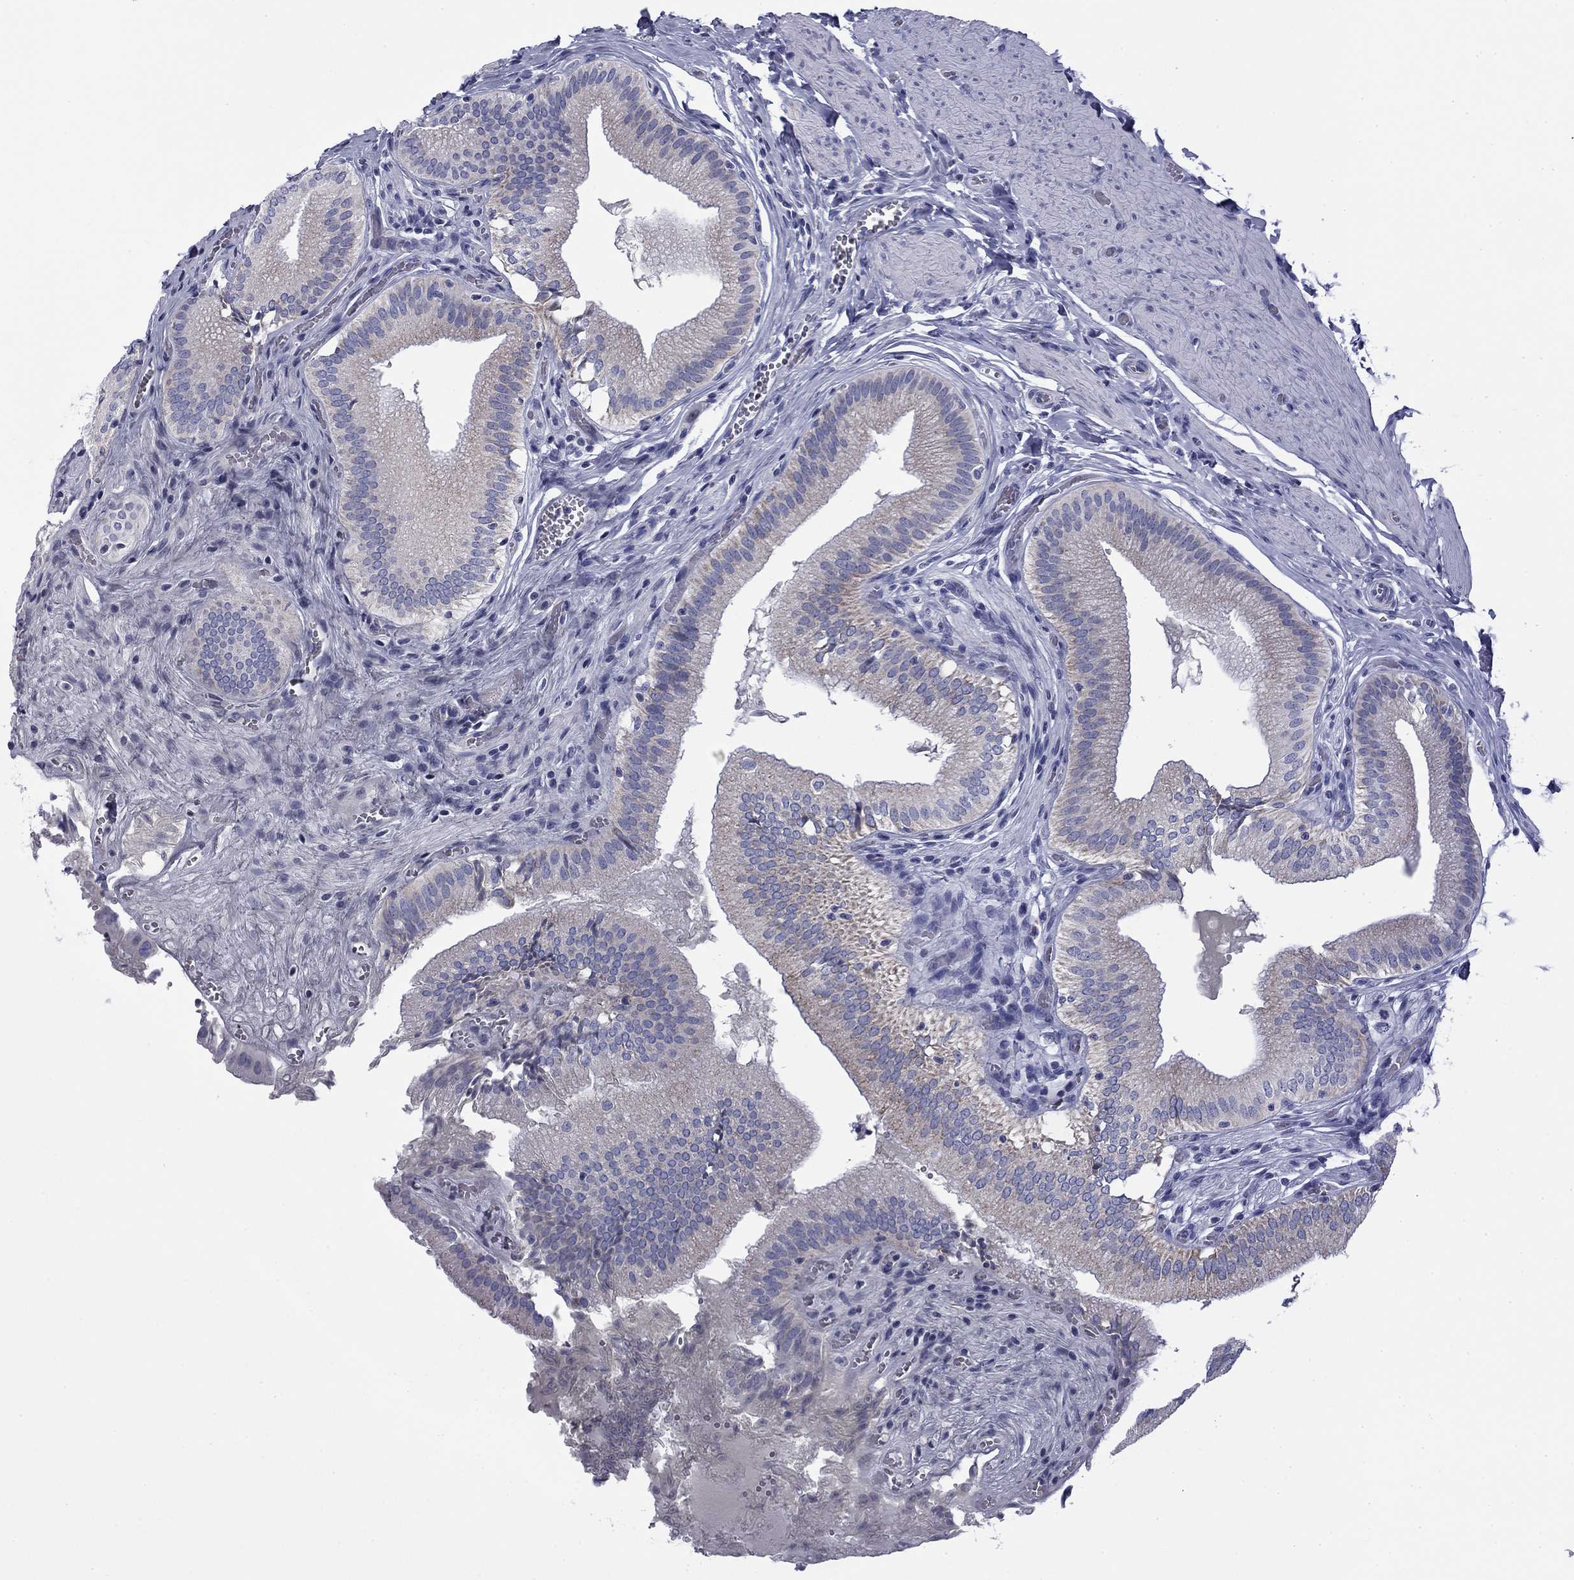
{"staining": {"intensity": "negative", "quantity": "none", "location": "none"}, "tissue": "gallbladder", "cell_type": "Glandular cells", "image_type": "normal", "snomed": [{"axis": "morphology", "description": "Normal tissue, NOS"}, {"axis": "topography", "description": "Gallbladder"}, {"axis": "topography", "description": "Peripheral nerve tissue"}], "caption": "An immunohistochemistry (IHC) image of normal gallbladder is shown. There is no staining in glandular cells of gallbladder.", "gene": "ZP2", "patient": {"sex": "male", "age": 17}}